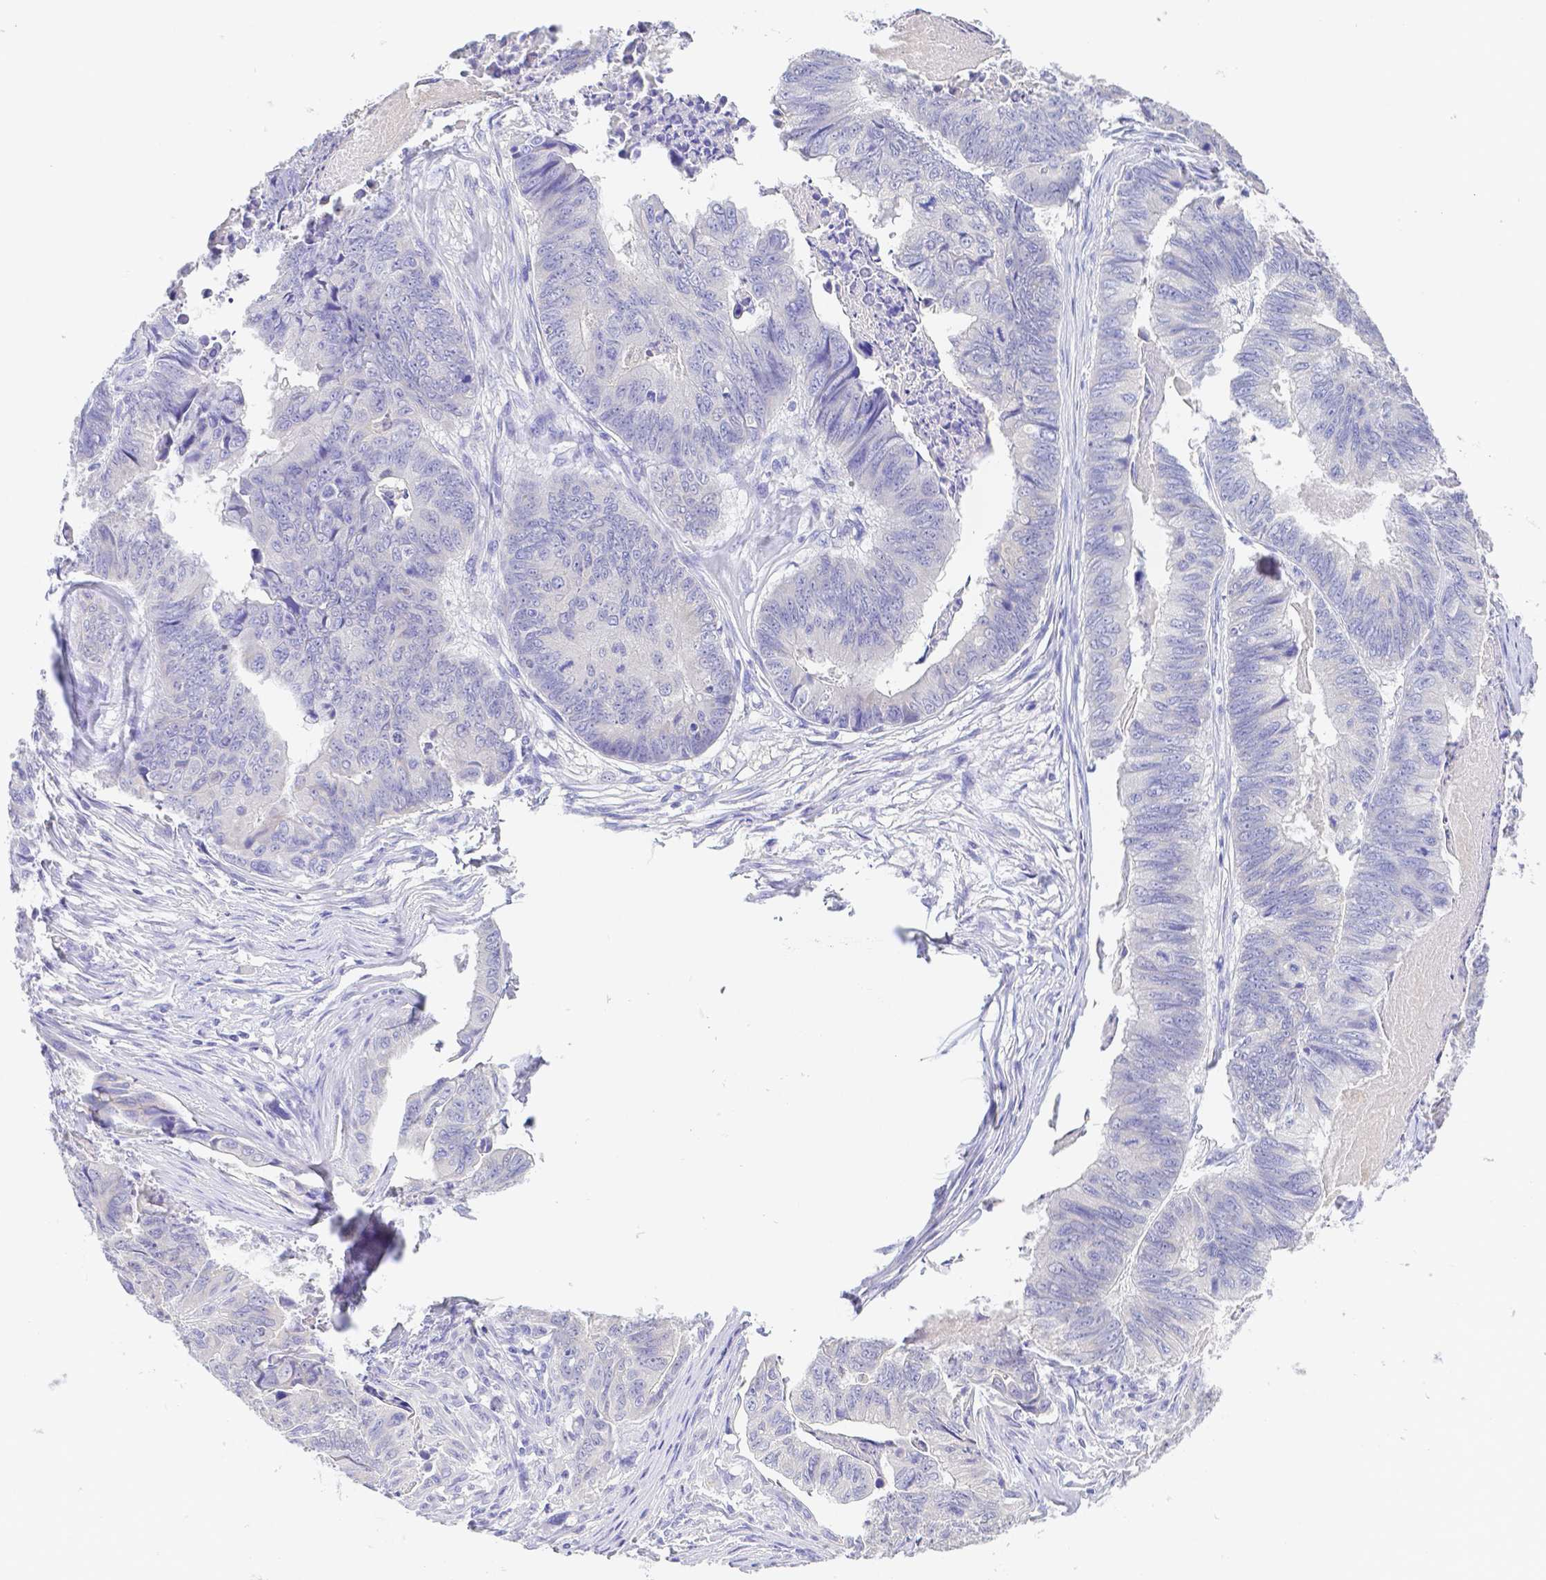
{"staining": {"intensity": "negative", "quantity": "none", "location": "none"}, "tissue": "stomach cancer", "cell_type": "Tumor cells", "image_type": "cancer", "snomed": [{"axis": "morphology", "description": "Adenocarcinoma, NOS"}, {"axis": "topography", "description": "Stomach, lower"}], "caption": "Immunohistochemistry (IHC) micrograph of neoplastic tissue: human stomach cancer stained with DAB (3,3'-diaminobenzidine) demonstrates no significant protein expression in tumor cells.", "gene": "ZG16B", "patient": {"sex": "male", "age": 77}}